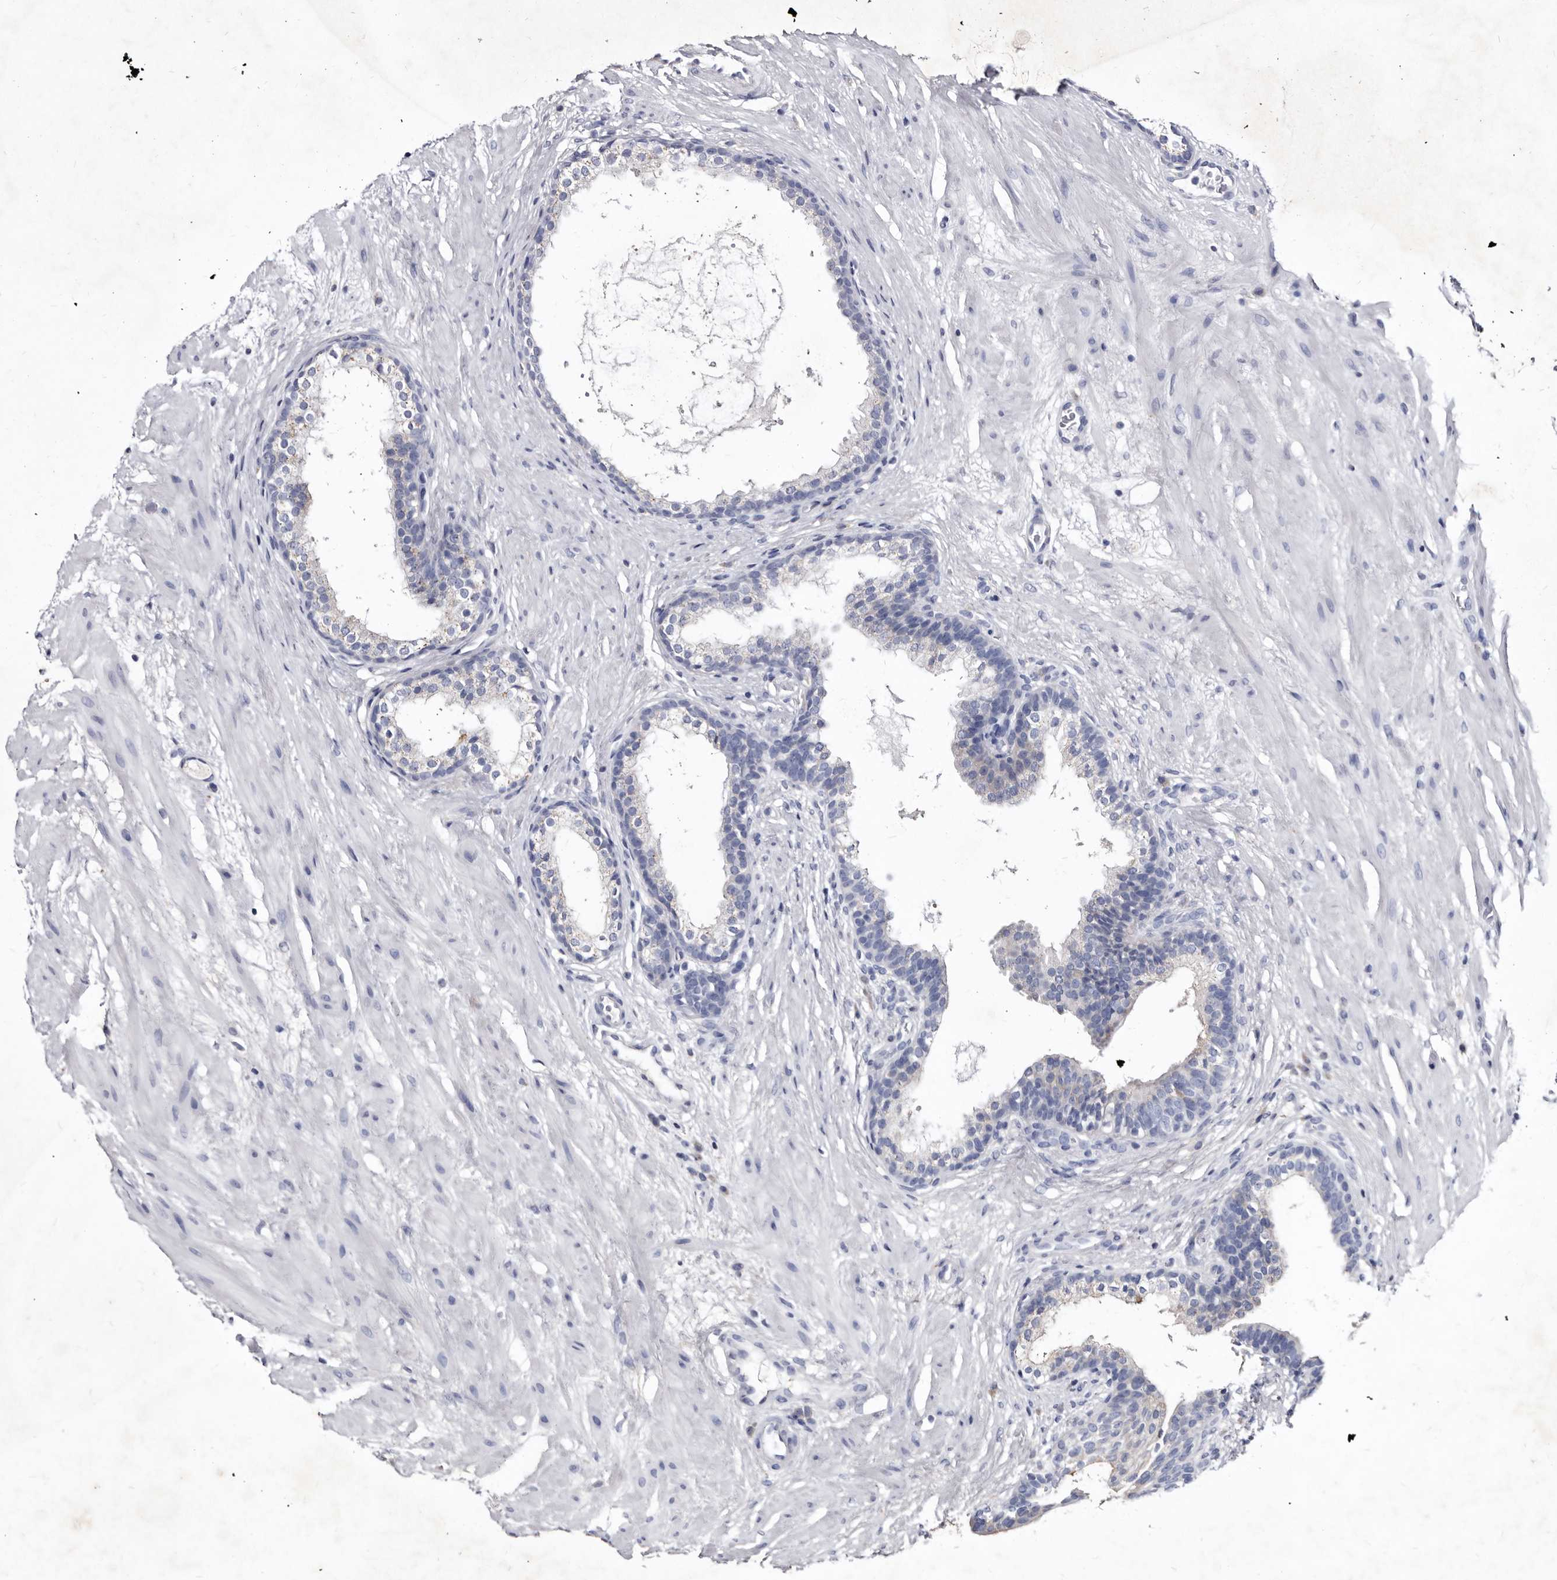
{"staining": {"intensity": "negative", "quantity": "none", "location": "none"}, "tissue": "prostate cancer", "cell_type": "Tumor cells", "image_type": "cancer", "snomed": [{"axis": "morphology", "description": "Adenocarcinoma, High grade"}, {"axis": "topography", "description": "Prostate"}], "caption": "This photomicrograph is of high-grade adenocarcinoma (prostate) stained with immunohistochemistry to label a protein in brown with the nuclei are counter-stained blue. There is no staining in tumor cells.", "gene": "SLC39A2", "patient": {"sex": "male", "age": 56}}